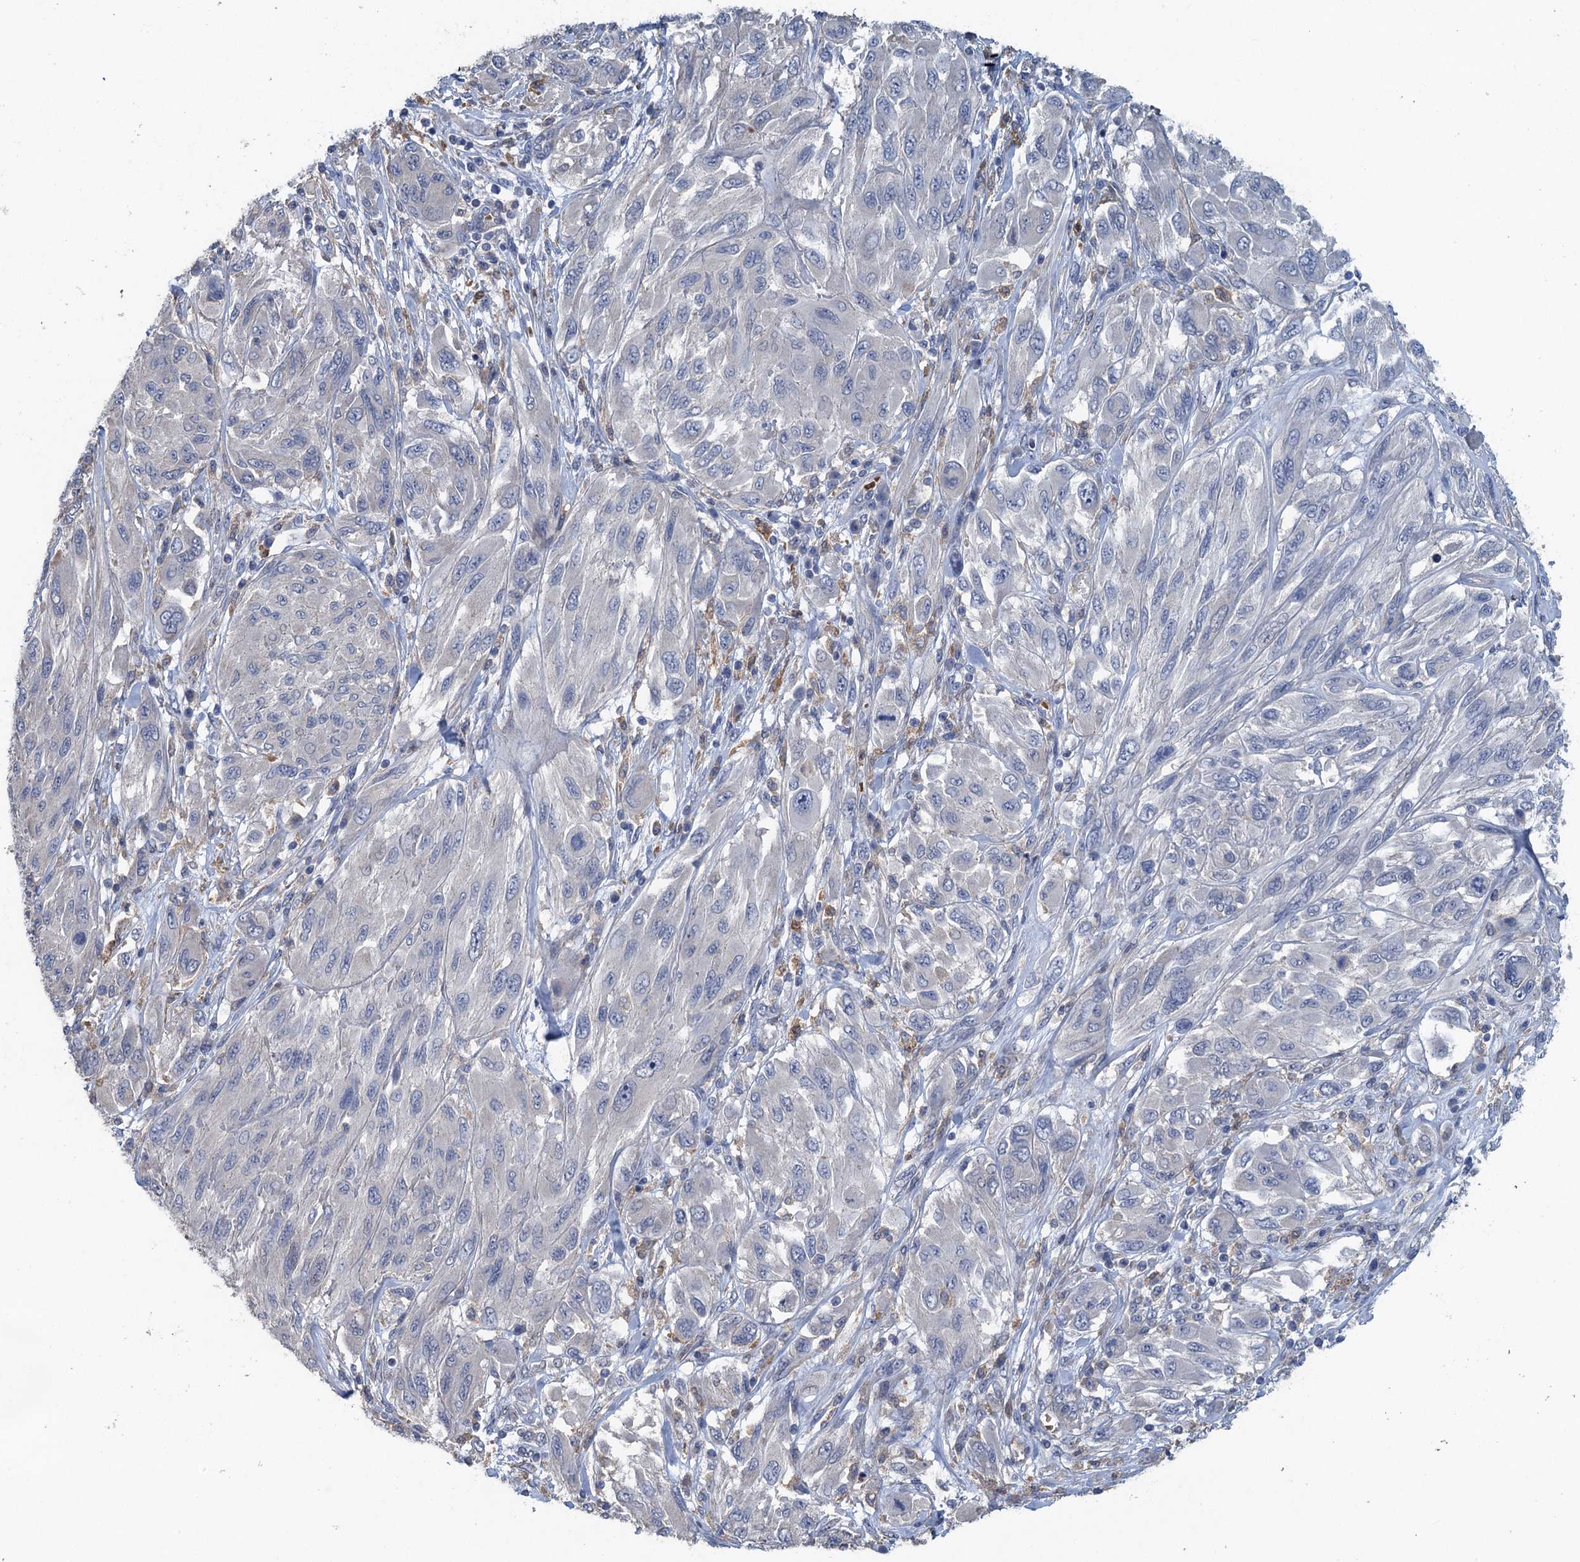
{"staining": {"intensity": "negative", "quantity": "none", "location": "none"}, "tissue": "melanoma", "cell_type": "Tumor cells", "image_type": "cancer", "snomed": [{"axis": "morphology", "description": "Malignant melanoma, NOS"}, {"axis": "topography", "description": "Skin"}], "caption": "Immunohistochemical staining of melanoma reveals no significant staining in tumor cells.", "gene": "RSAD2", "patient": {"sex": "female", "age": 91}}